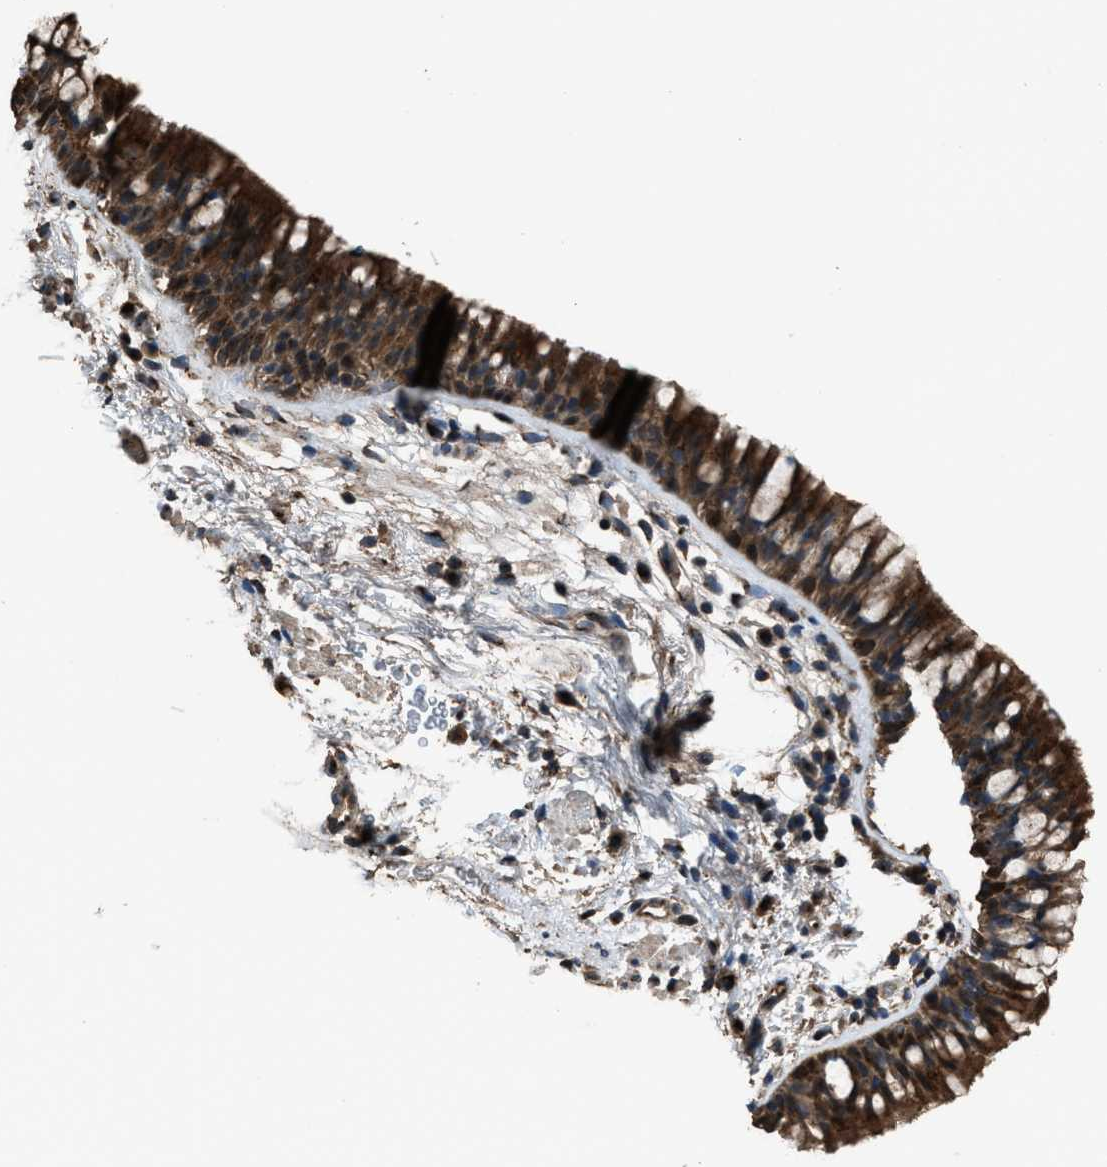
{"staining": {"intensity": "strong", "quantity": ">75%", "location": "cytoplasmic/membranous"}, "tissue": "bronchus", "cell_type": "Respiratory epithelial cells", "image_type": "normal", "snomed": [{"axis": "morphology", "description": "Normal tissue, NOS"}, {"axis": "topography", "description": "Cartilage tissue"}, {"axis": "topography", "description": "Bronchus"}], "caption": "A high amount of strong cytoplasmic/membranous staining is identified in approximately >75% of respiratory epithelial cells in unremarkable bronchus.", "gene": "SLC38A10", "patient": {"sex": "female", "age": 53}}